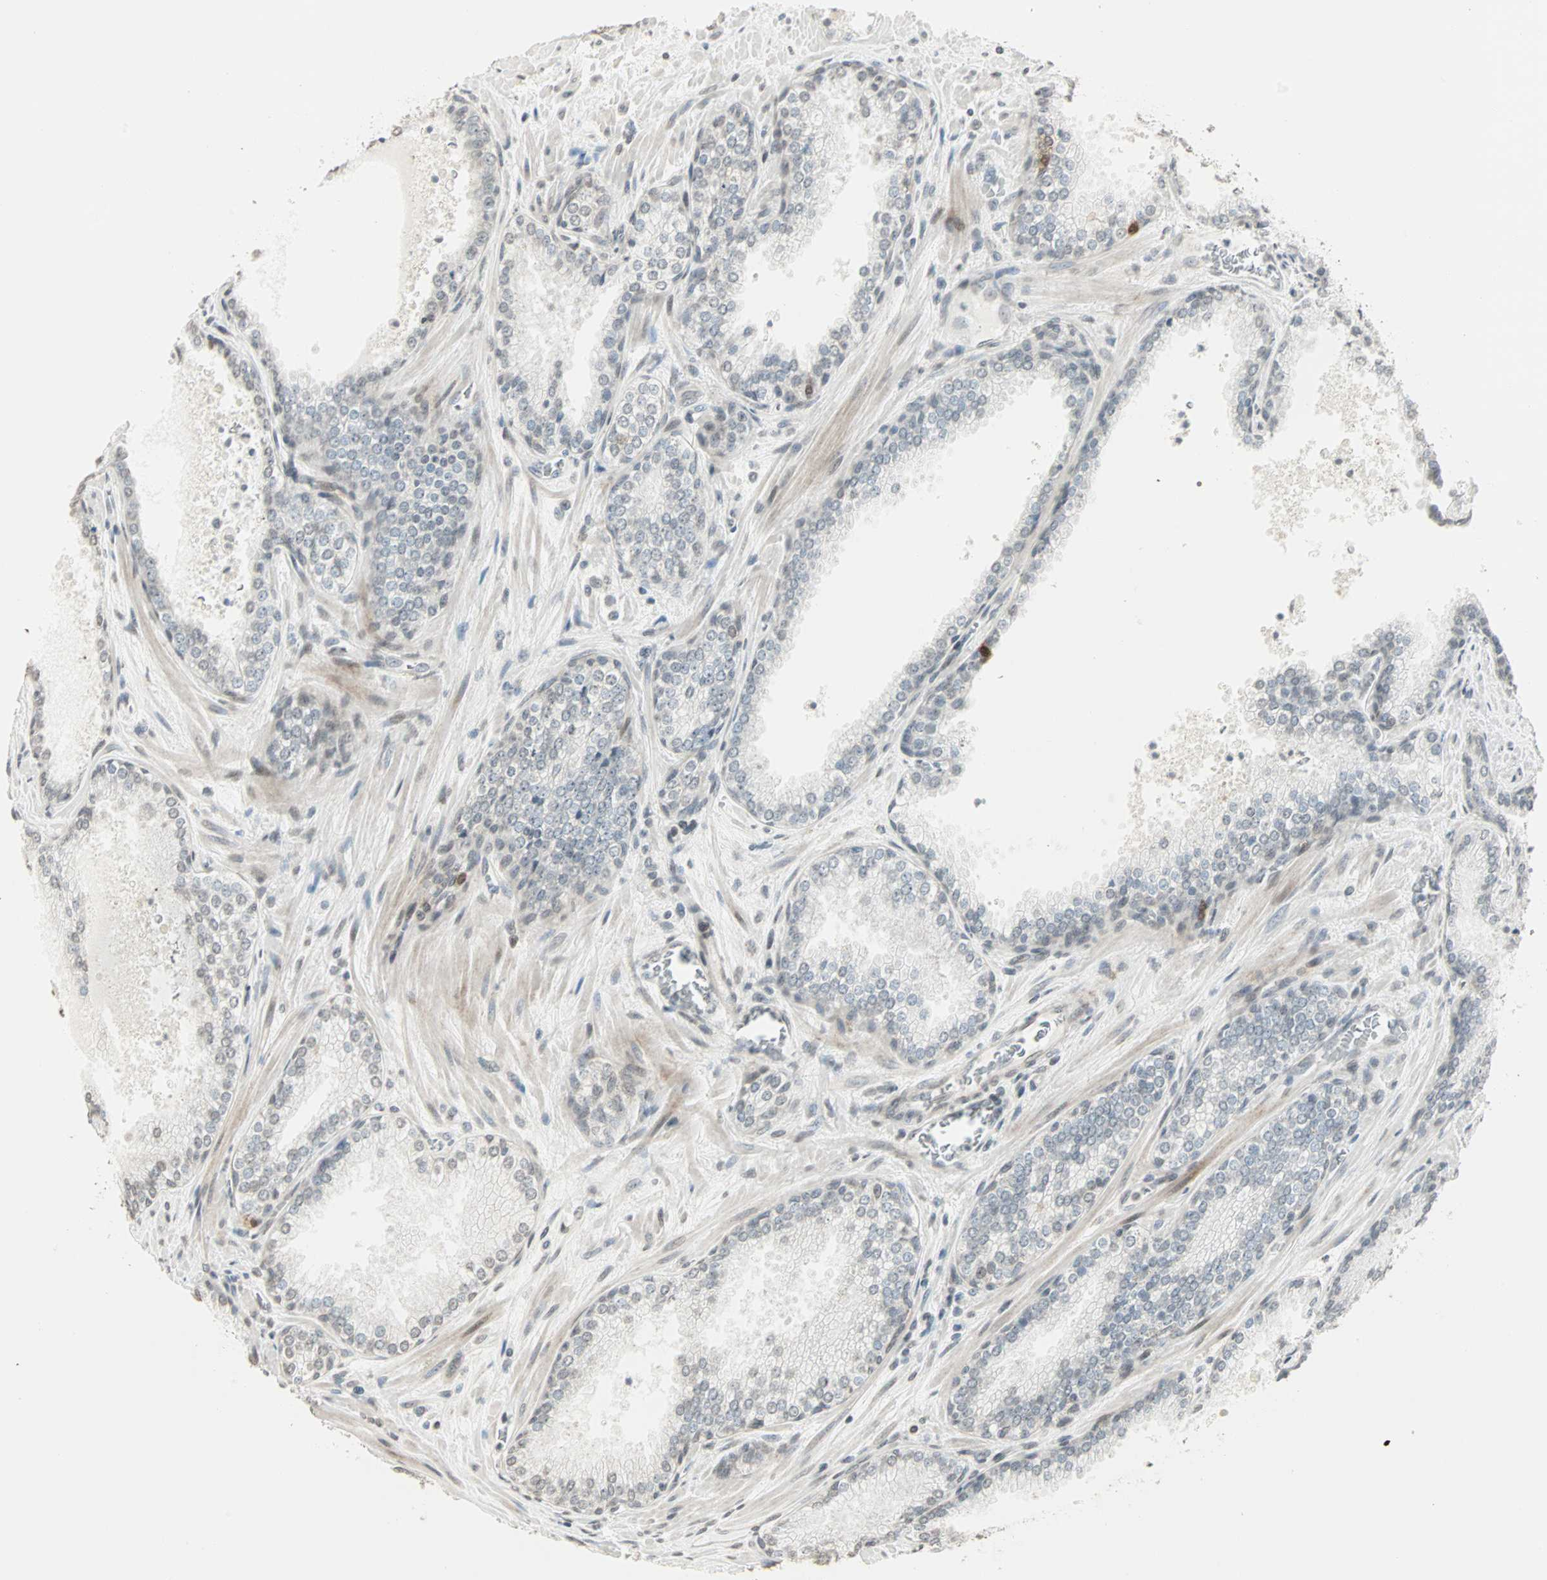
{"staining": {"intensity": "moderate", "quantity": "<25%", "location": "nuclear"}, "tissue": "prostate cancer", "cell_type": "Tumor cells", "image_type": "cancer", "snomed": [{"axis": "morphology", "description": "Adenocarcinoma, Low grade"}, {"axis": "topography", "description": "Prostate"}], "caption": "Brown immunohistochemical staining in human prostate low-grade adenocarcinoma displays moderate nuclear staining in about <25% of tumor cells.", "gene": "CBLC", "patient": {"sex": "male", "age": 60}}